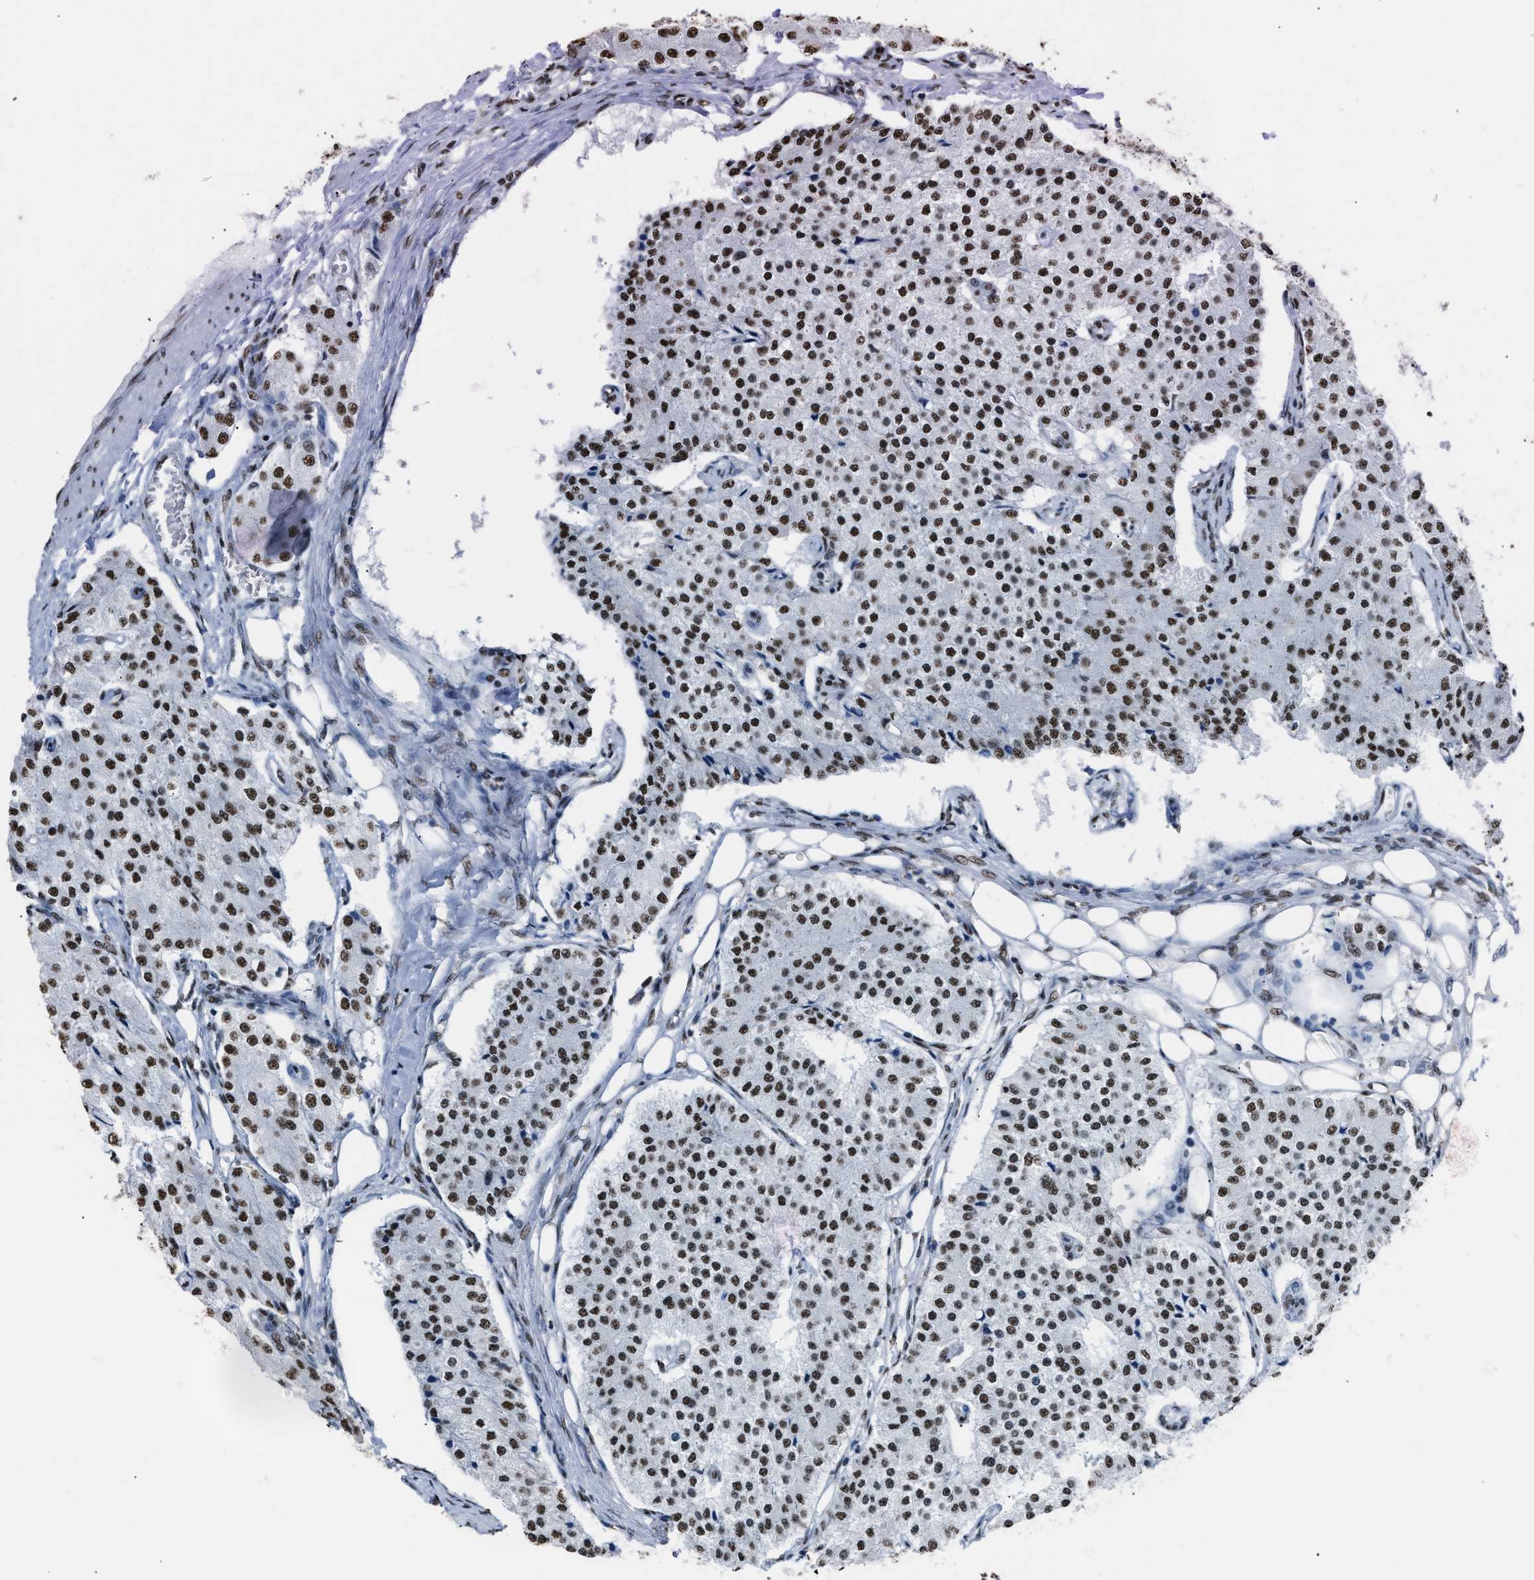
{"staining": {"intensity": "strong", "quantity": ">75%", "location": "nuclear"}, "tissue": "carcinoid", "cell_type": "Tumor cells", "image_type": "cancer", "snomed": [{"axis": "morphology", "description": "Carcinoid, malignant, NOS"}, {"axis": "topography", "description": "Colon"}], "caption": "The histopathology image shows immunohistochemical staining of carcinoid. There is strong nuclear expression is appreciated in approximately >75% of tumor cells.", "gene": "CCAR2", "patient": {"sex": "female", "age": 52}}